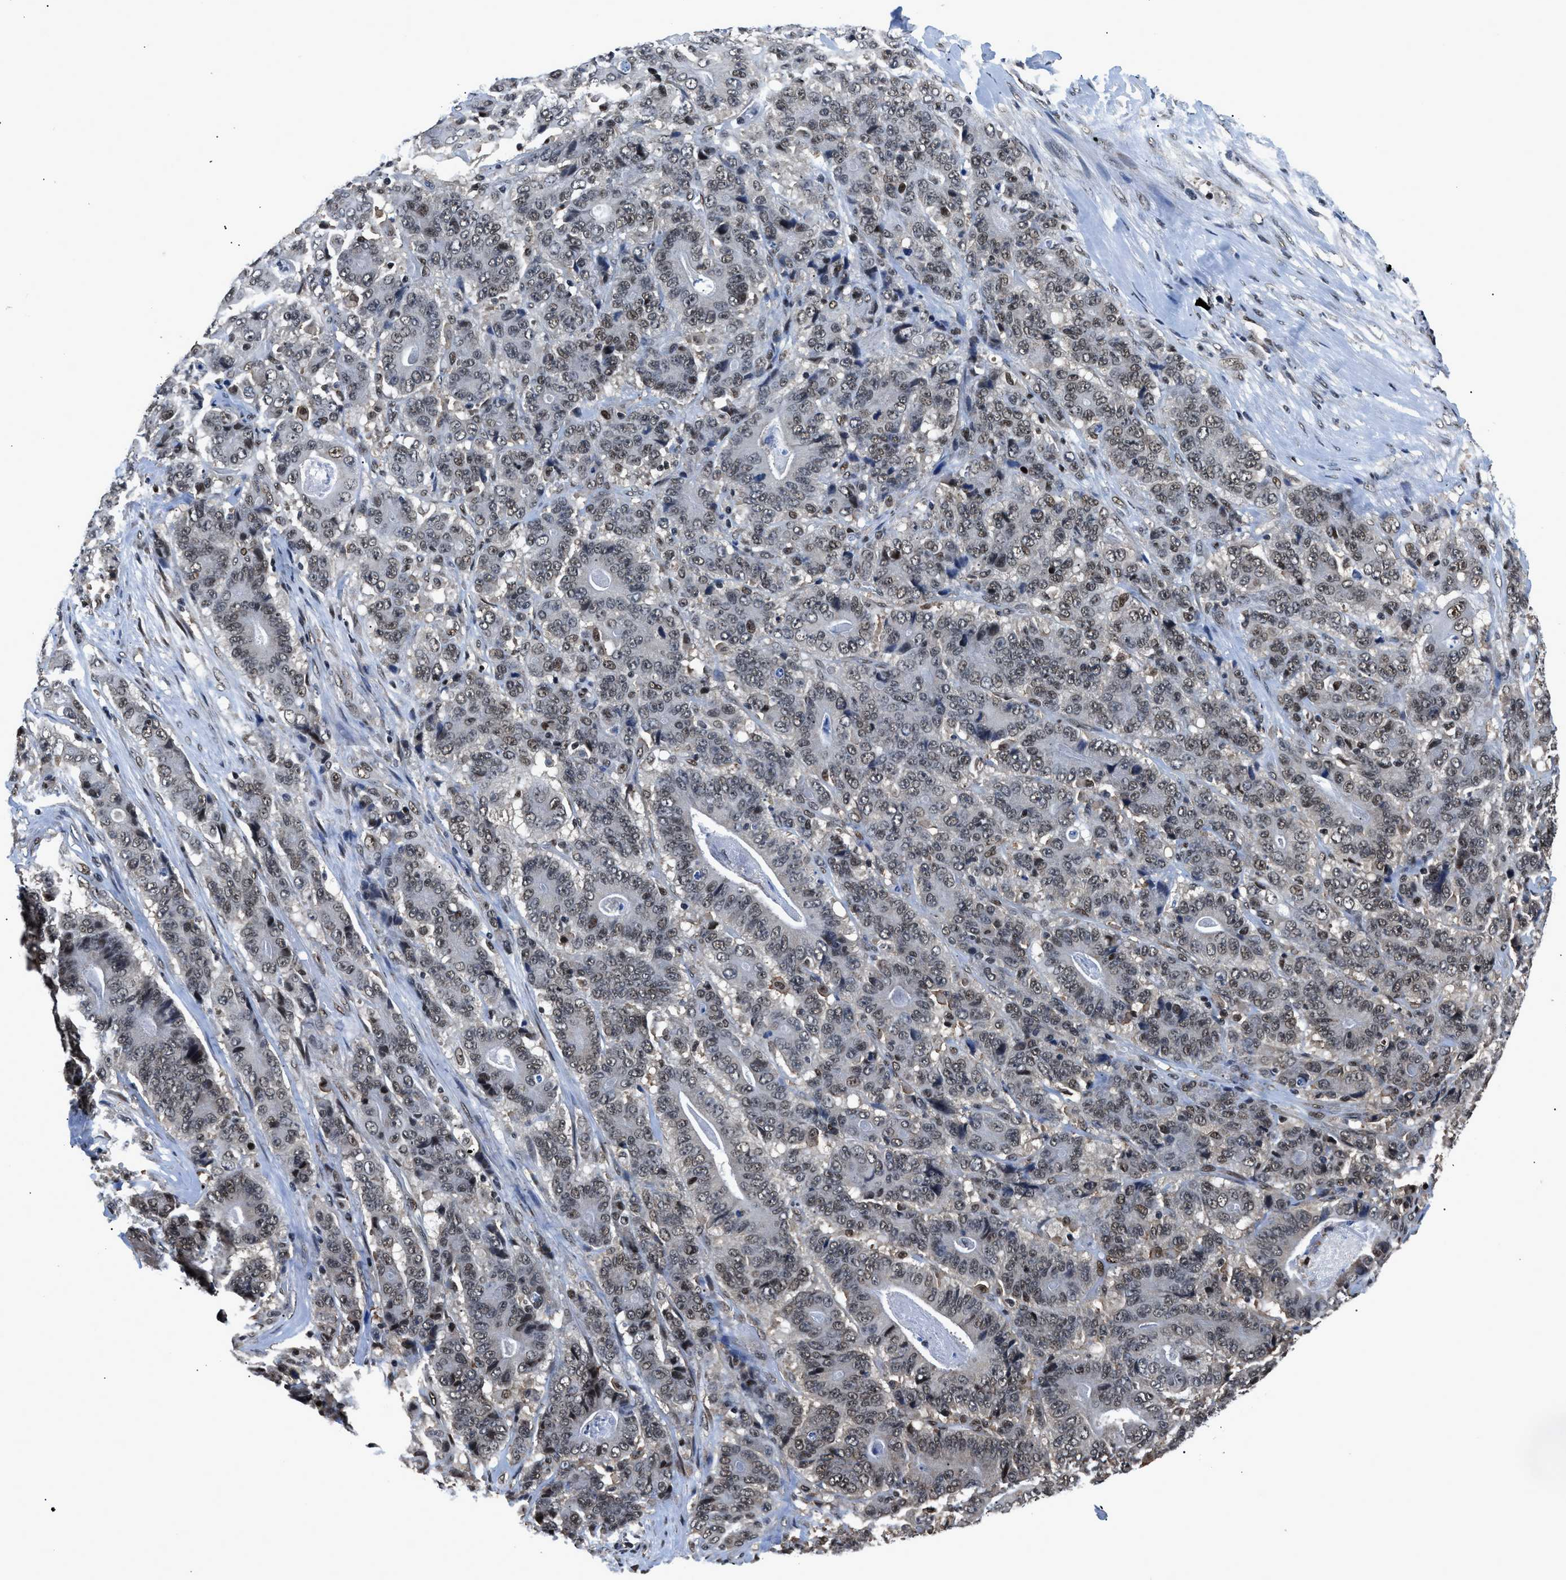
{"staining": {"intensity": "moderate", "quantity": ">75%", "location": "nuclear"}, "tissue": "stomach cancer", "cell_type": "Tumor cells", "image_type": "cancer", "snomed": [{"axis": "morphology", "description": "Adenocarcinoma, NOS"}, {"axis": "topography", "description": "Stomach"}], "caption": "Adenocarcinoma (stomach) stained for a protein reveals moderate nuclear positivity in tumor cells.", "gene": "HNRNPH2", "patient": {"sex": "female", "age": 73}}